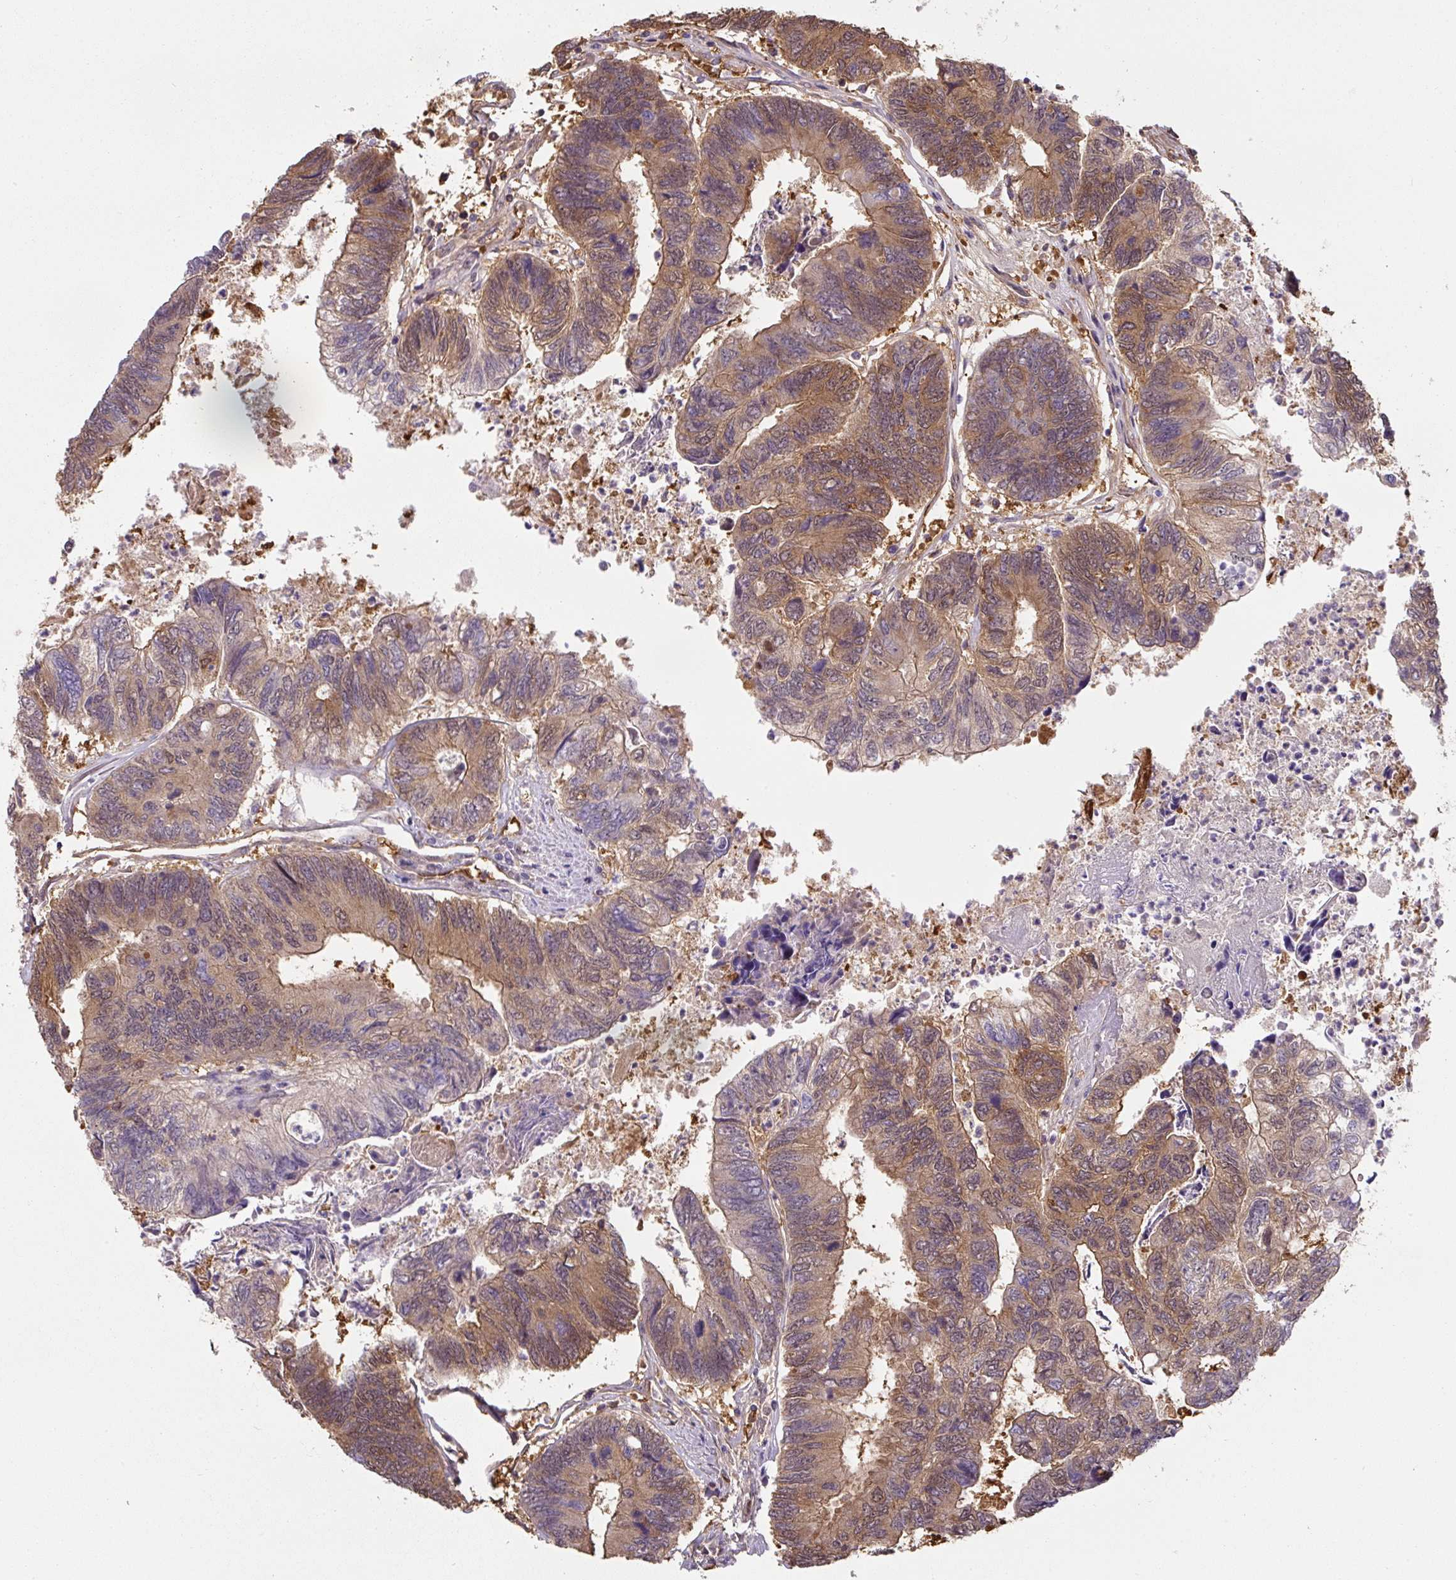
{"staining": {"intensity": "moderate", "quantity": ">75%", "location": "cytoplasmic/membranous"}, "tissue": "colorectal cancer", "cell_type": "Tumor cells", "image_type": "cancer", "snomed": [{"axis": "morphology", "description": "Adenocarcinoma, NOS"}, {"axis": "topography", "description": "Colon"}], "caption": "High-power microscopy captured an immunohistochemistry photomicrograph of adenocarcinoma (colorectal), revealing moderate cytoplasmic/membranous expression in about >75% of tumor cells.", "gene": "ST13", "patient": {"sex": "female", "age": 67}}